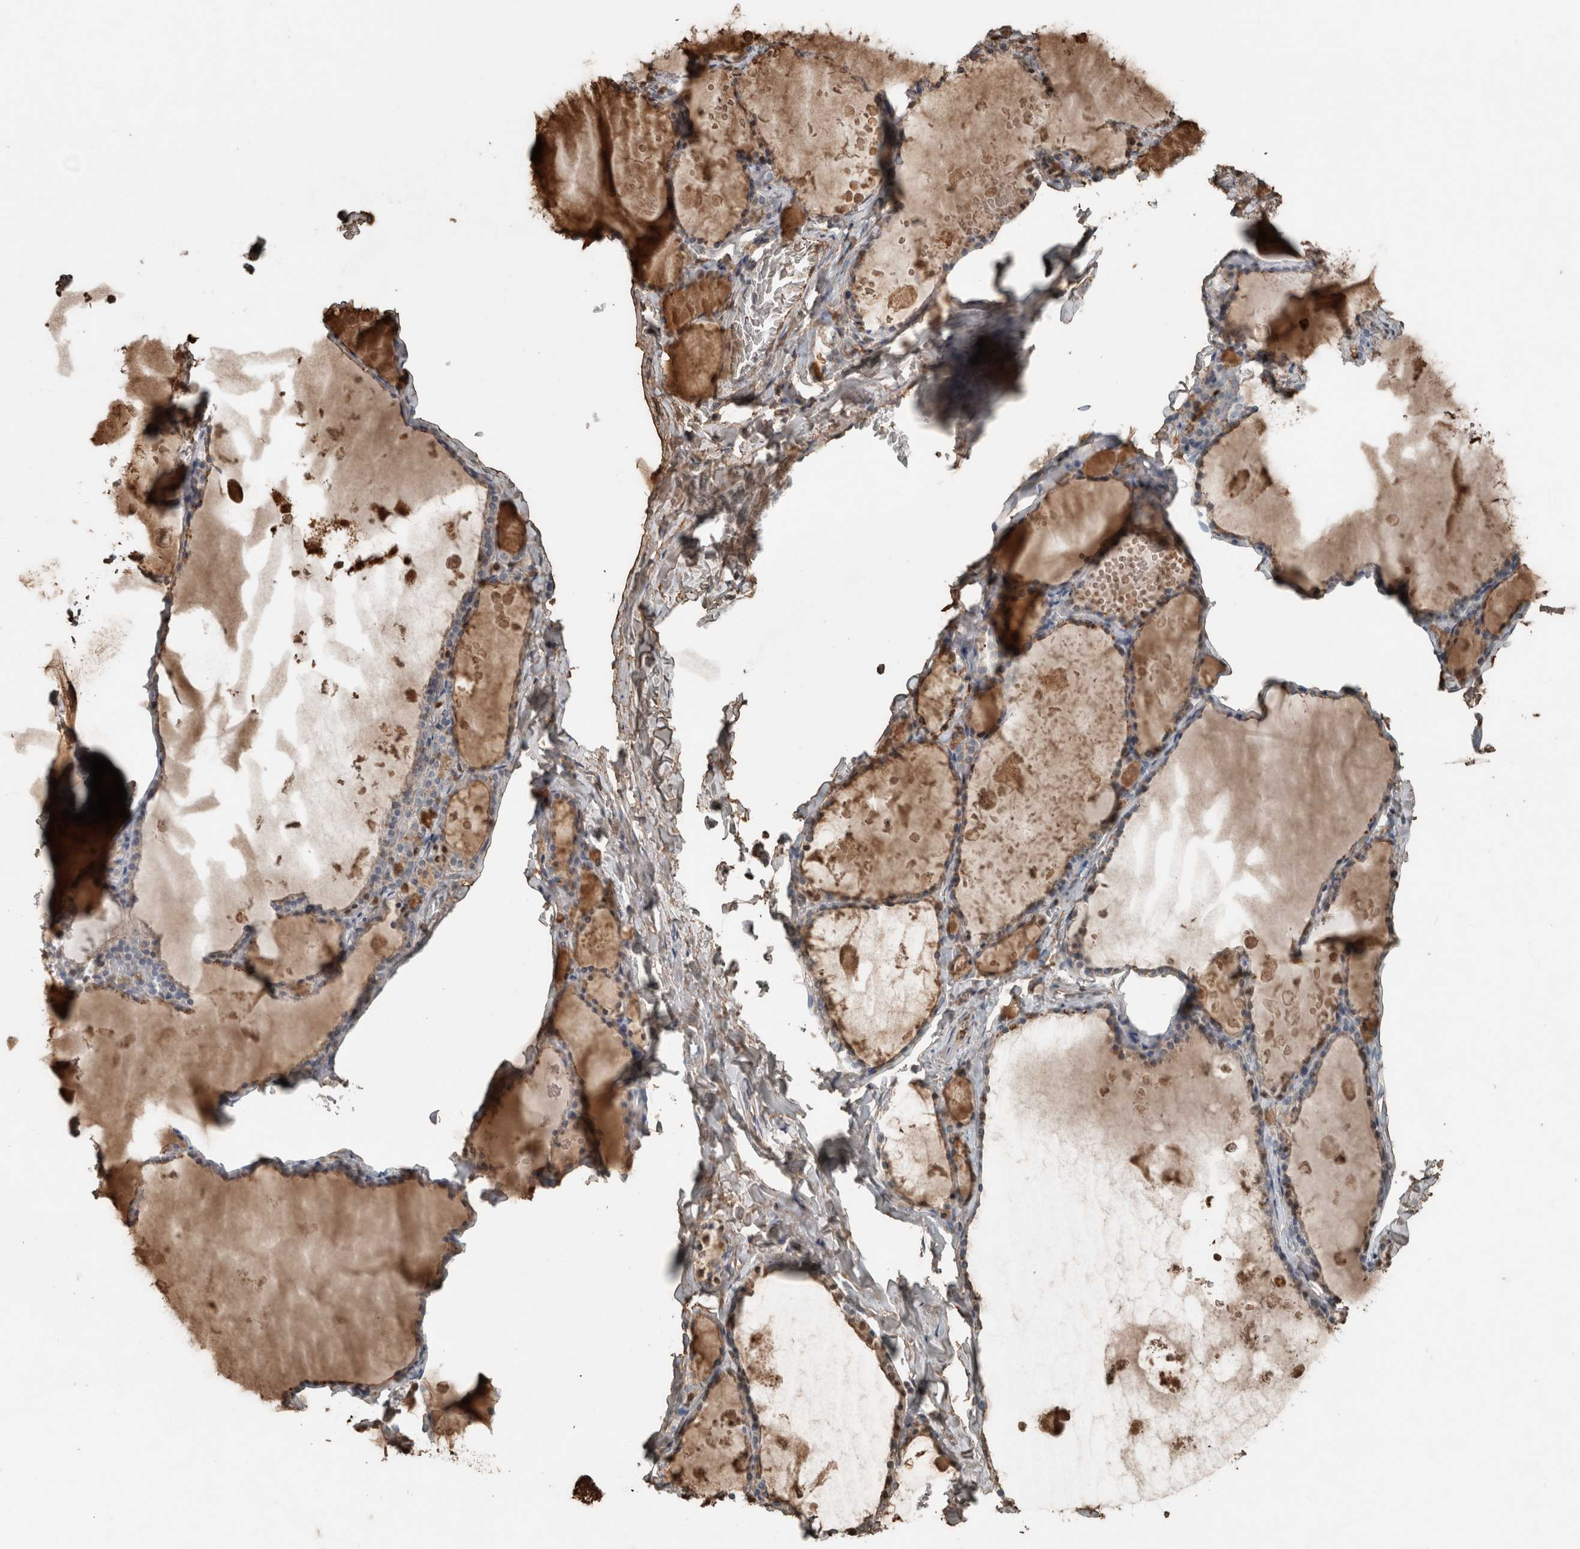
{"staining": {"intensity": "weak", "quantity": "25%-75%", "location": "cytoplasmic/membranous"}, "tissue": "thyroid gland", "cell_type": "Glandular cells", "image_type": "normal", "snomed": [{"axis": "morphology", "description": "Normal tissue, NOS"}, {"axis": "topography", "description": "Thyroid gland"}], "caption": "A micrograph of human thyroid gland stained for a protein reveals weak cytoplasmic/membranous brown staining in glandular cells.", "gene": "USP34", "patient": {"sex": "male", "age": 56}}